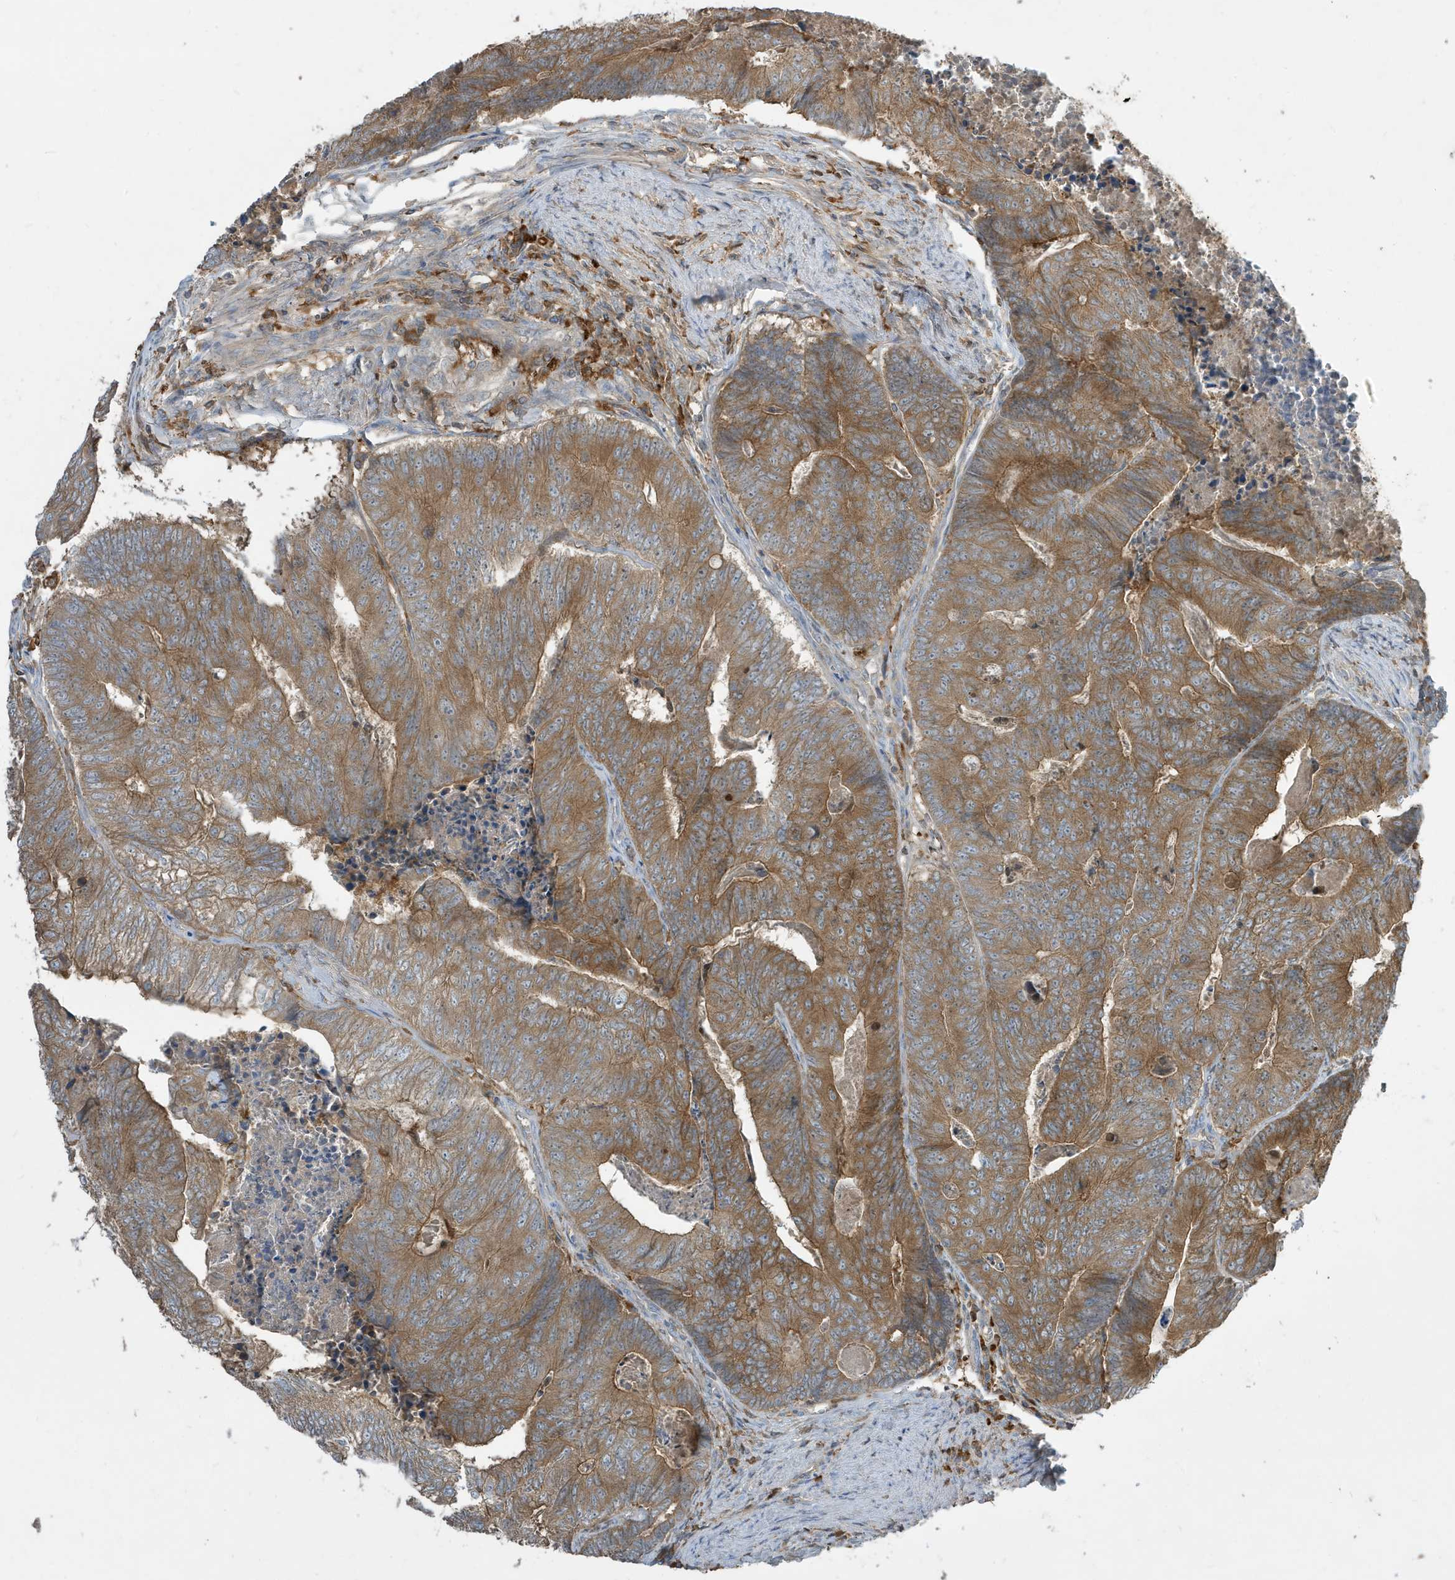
{"staining": {"intensity": "moderate", "quantity": ">75%", "location": "cytoplasmic/membranous"}, "tissue": "colorectal cancer", "cell_type": "Tumor cells", "image_type": "cancer", "snomed": [{"axis": "morphology", "description": "Adenocarcinoma, NOS"}, {"axis": "topography", "description": "Colon"}], "caption": "High-magnification brightfield microscopy of colorectal cancer (adenocarcinoma) stained with DAB (3,3'-diaminobenzidine) (brown) and counterstained with hematoxylin (blue). tumor cells exhibit moderate cytoplasmic/membranous expression is appreciated in about>75% of cells.", "gene": "ABTB1", "patient": {"sex": "female", "age": 67}}